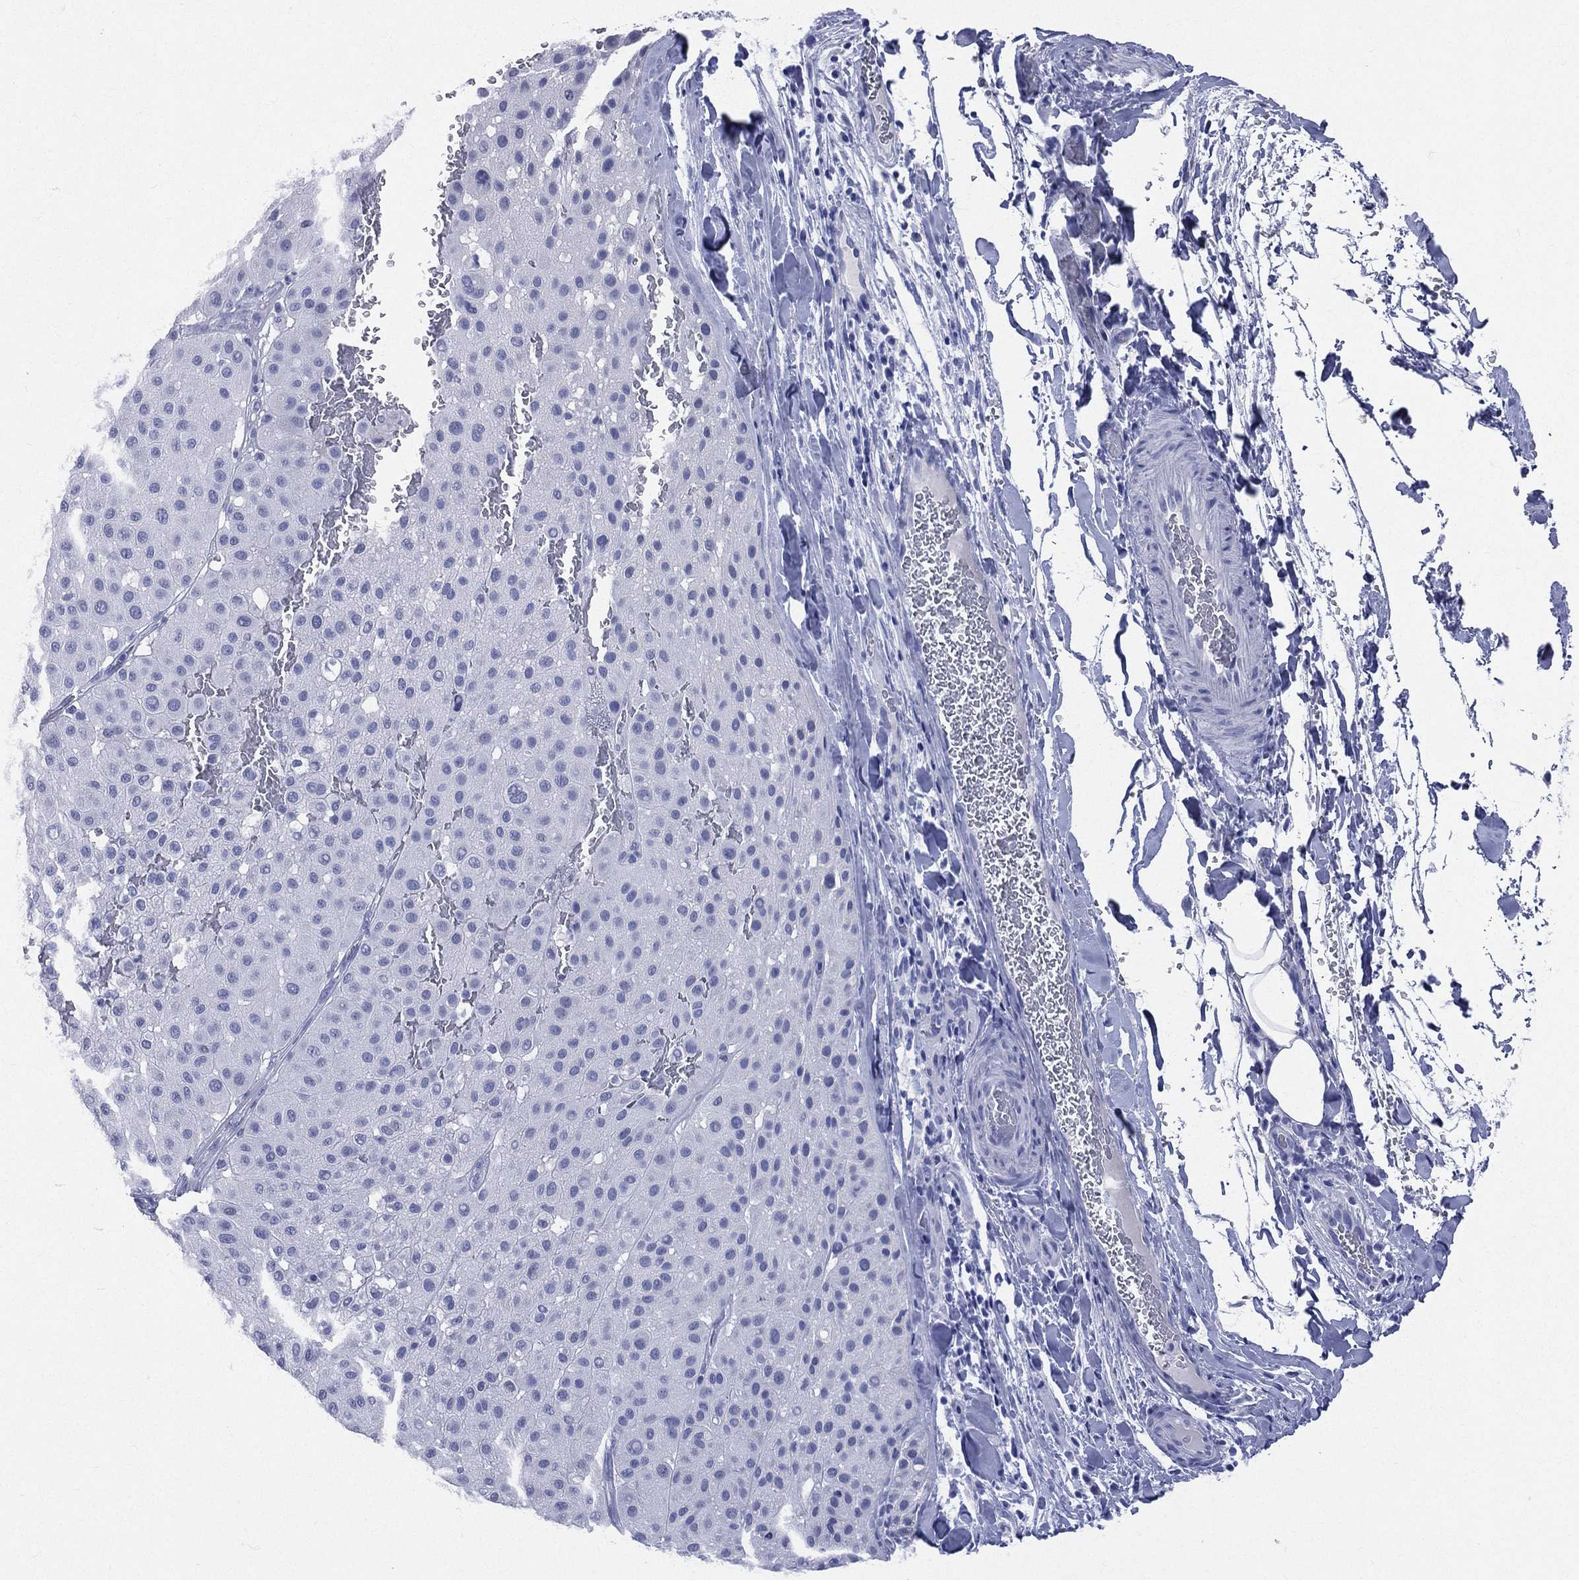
{"staining": {"intensity": "negative", "quantity": "none", "location": "none"}, "tissue": "melanoma", "cell_type": "Tumor cells", "image_type": "cancer", "snomed": [{"axis": "morphology", "description": "Malignant melanoma, Metastatic site"}, {"axis": "topography", "description": "Smooth muscle"}], "caption": "This is a histopathology image of IHC staining of melanoma, which shows no staining in tumor cells.", "gene": "CYLC1", "patient": {"sex": "male", "age": 41}}